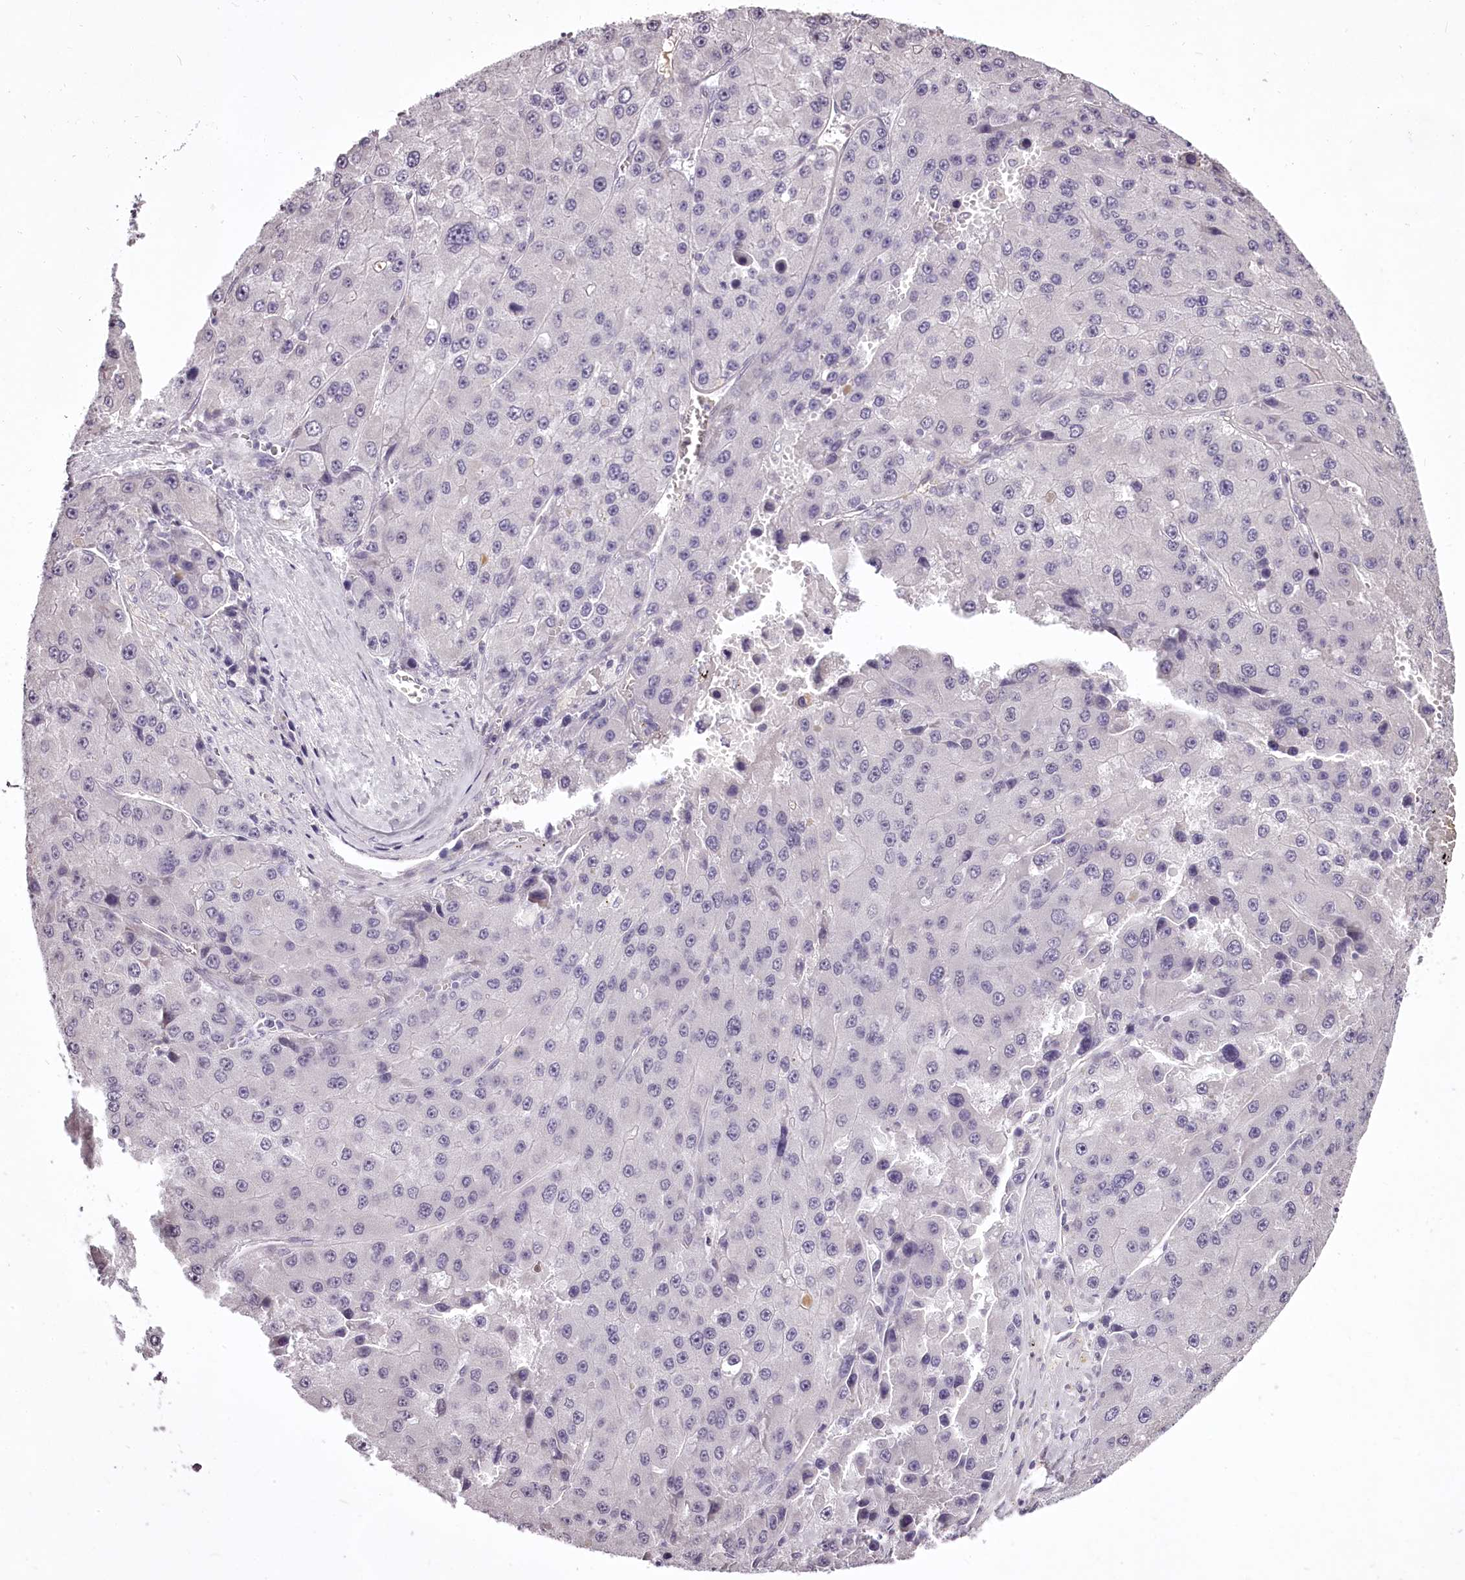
{"staining": {"intensity": "negative", "quantity": "none", "location": "none"}, "tissue": "liver cancer", "cell_type": "Tumor cells", "image_type": "cancer", "snomed": [{"axis": "morphology", "description": "Carcinoma, Hepatocellular, NOS"}, {"axis": "topography", "description": "Liver"}], "caption": "An immunohistochemistry histopathology image of liver cancer is shown. There is no staining in tumor cells of liver cancer.", "gene": "C1orf56", "patient": {"sex": "female", "age": 73}}